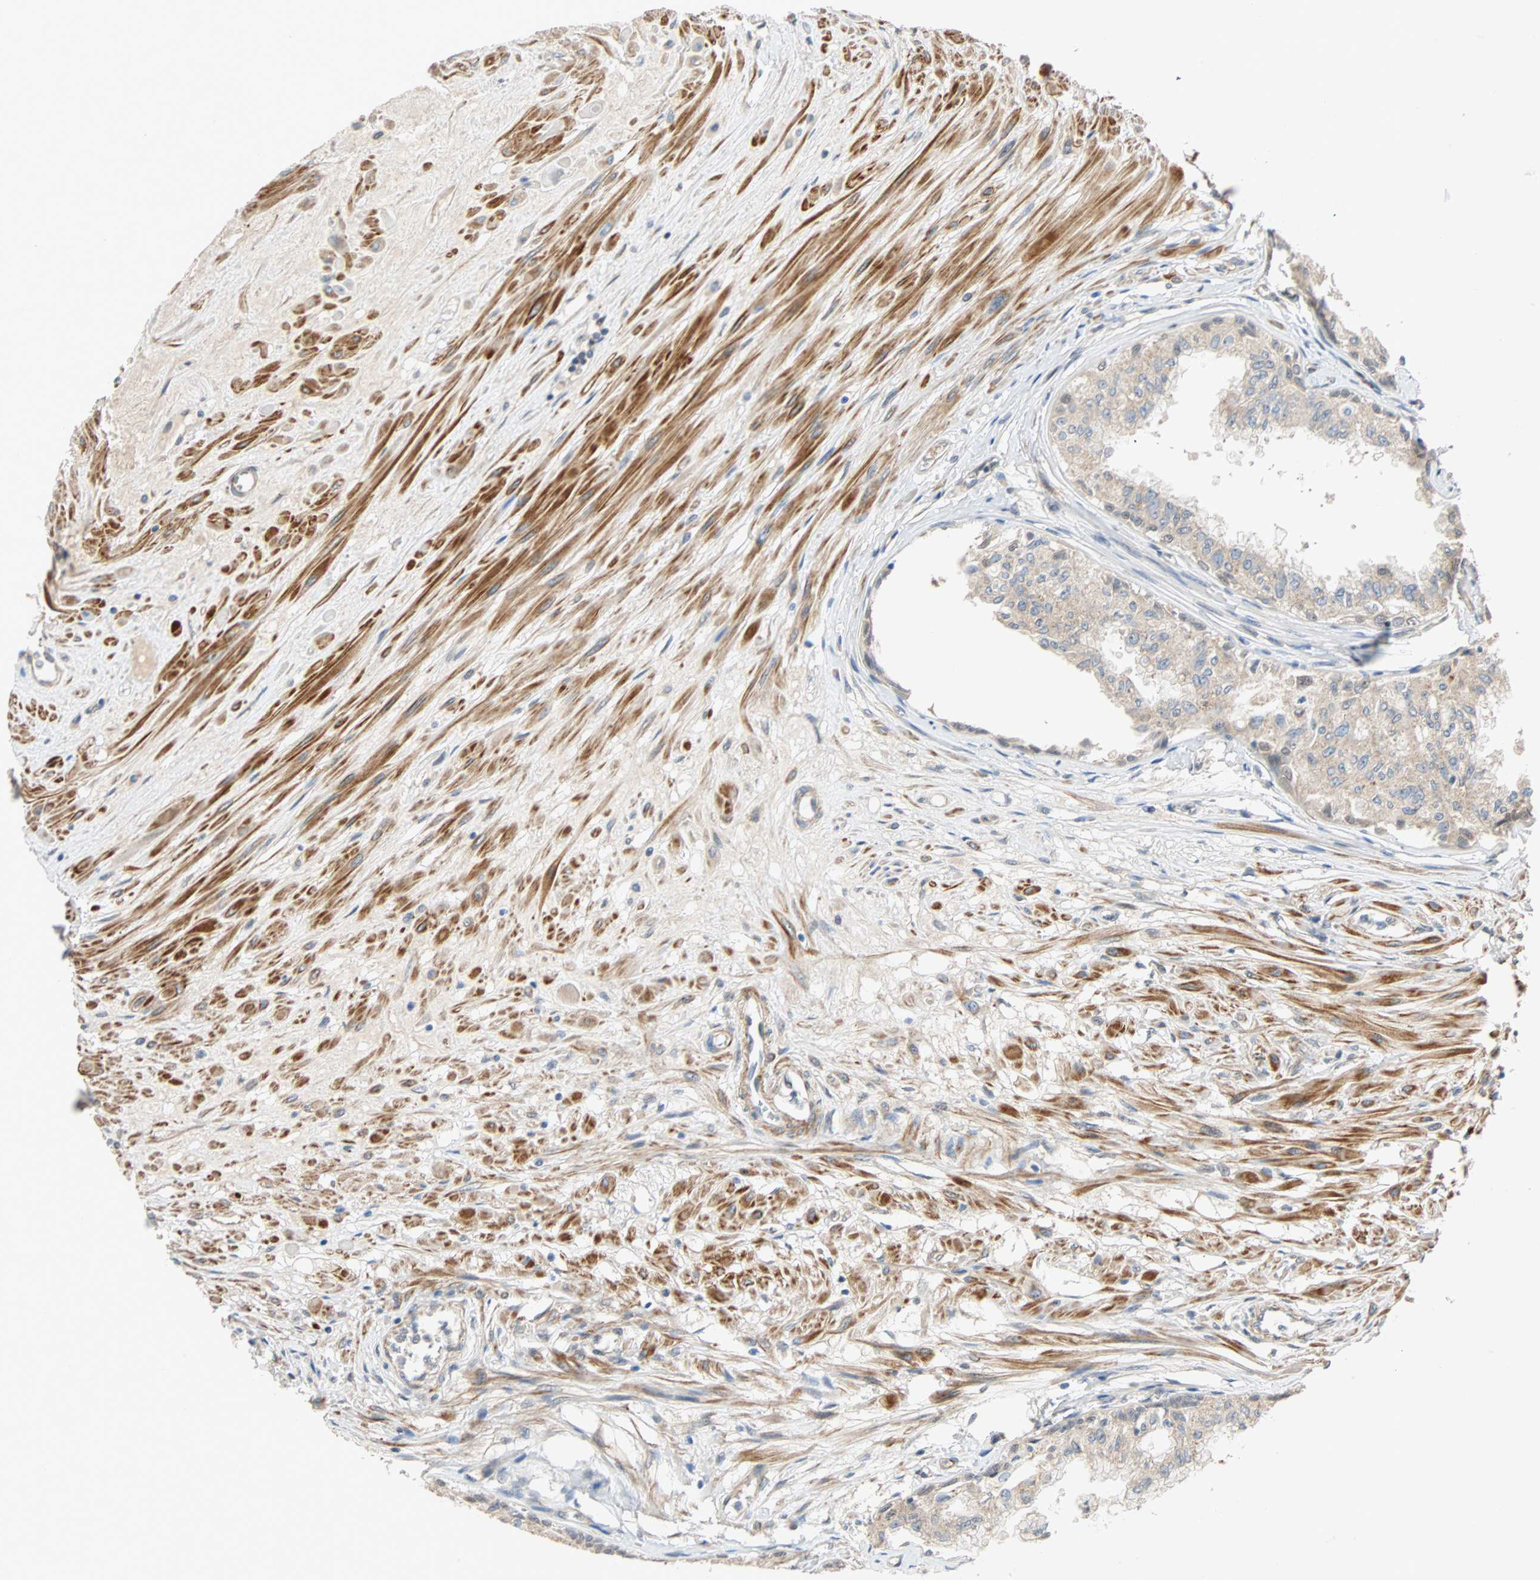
{"staining": {"intensity": "weak", "quantity": "25%-75%", "location": "cytoplasmic/membranous"}, "tissue": "prostate", "cell_type": "Glandular cells", "image_type": "normal", "snomed": [{"axis": "morphology", "description": "Normal tissue, NOS"}, {"axis": "topography", "description": "Prostate"}, {"axis": "topography", "description": "Seminal veicle"}], "caption": "Immunohistochemistry (IHC) (DAB (3,3'-diaminobenzidine)) staining of unremarkable prostate shows weak cytoplasmic/membranous protein expression in approximately 25%-75% of glandular cells. The protein is stained brown, and the nuclei are stained in blue (DAB (3,3'-diaminobenzidine) IHC with brightfield microscopy, high magnification).", "gene": "QSER1", "patient": {"sex": "male", "age": 60}}